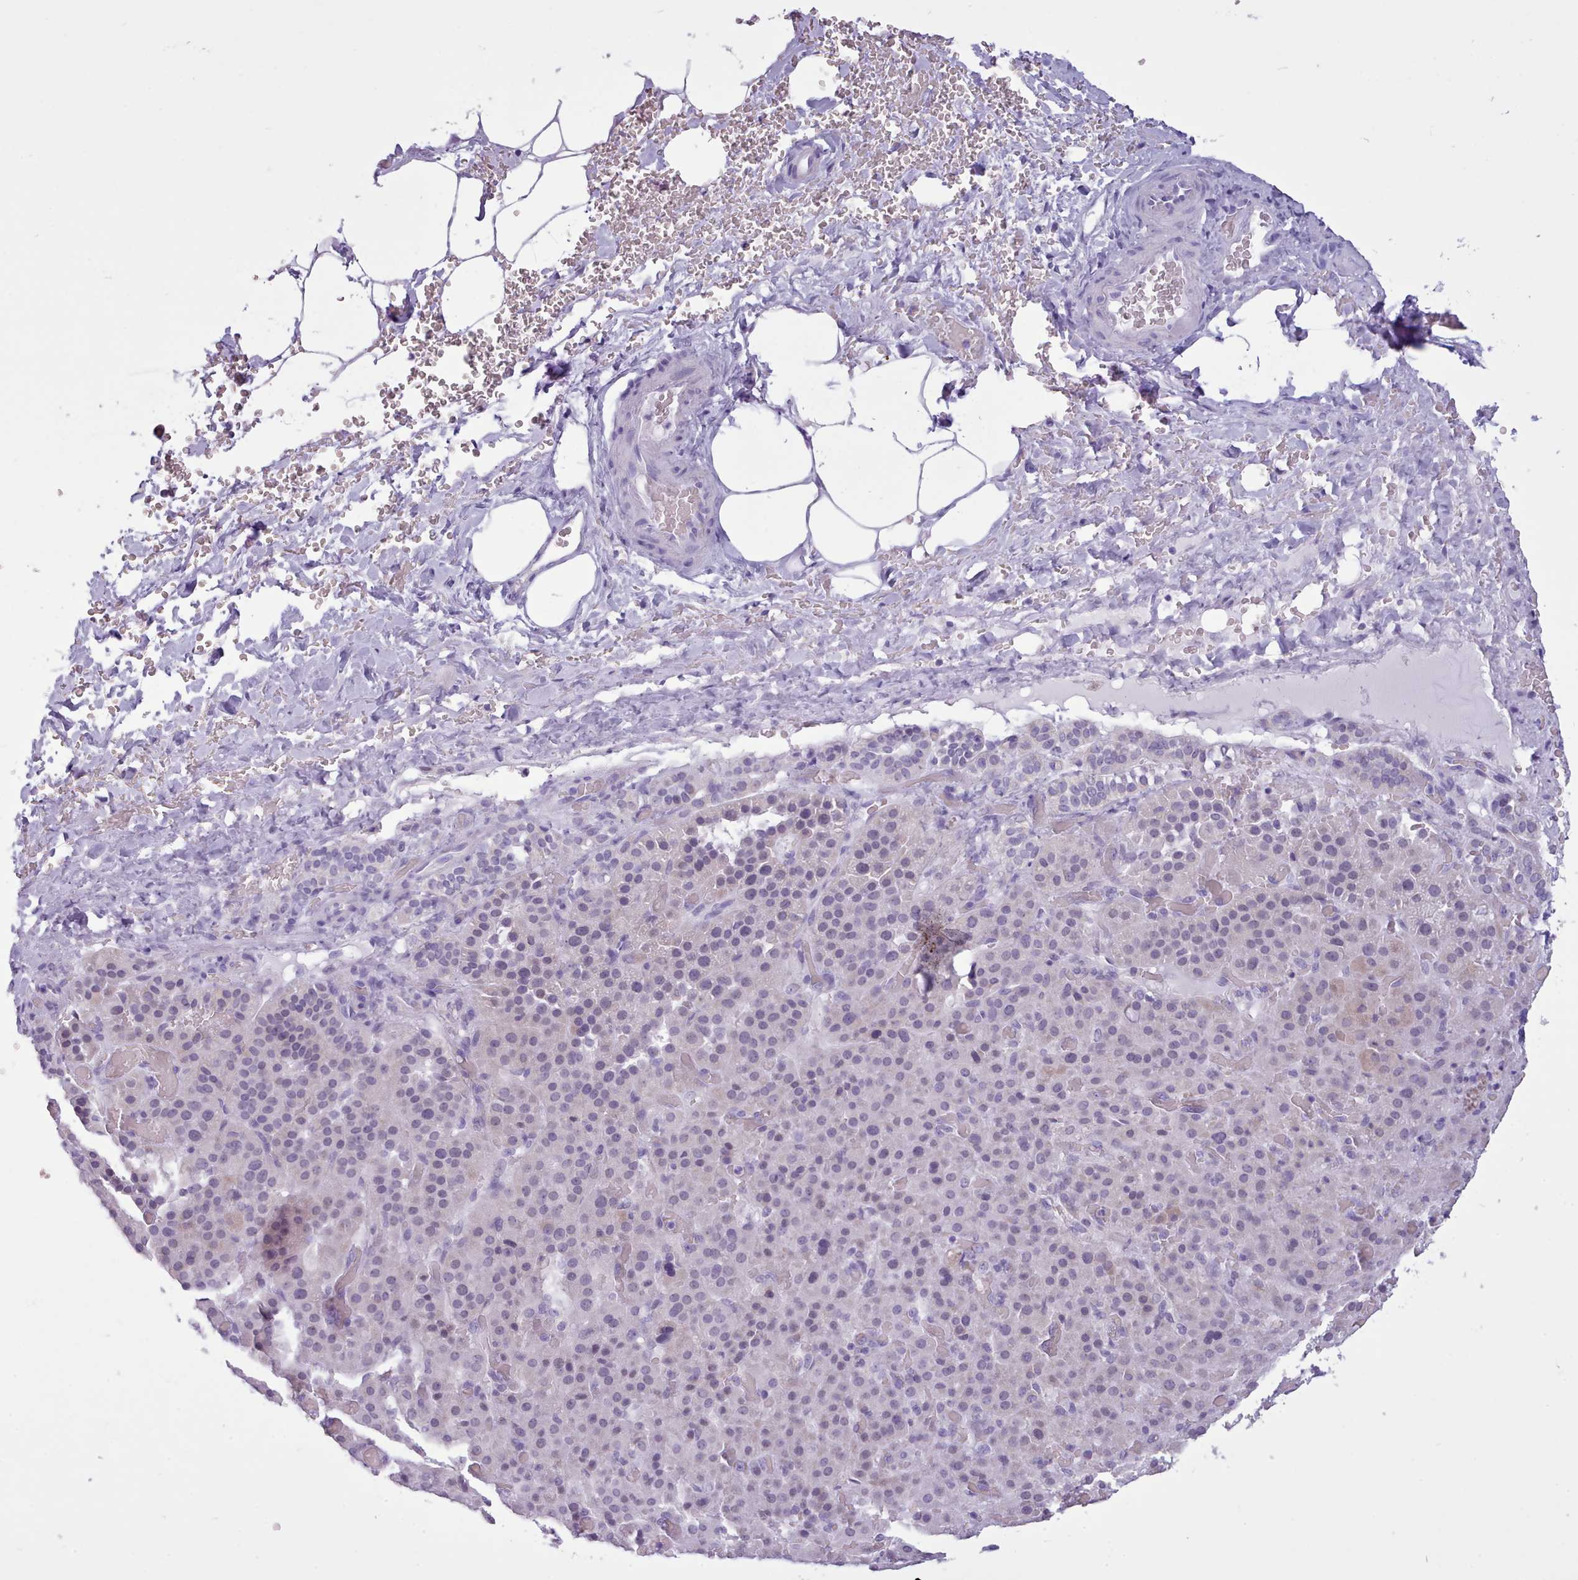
{"staining": {"intensity": "weak", "quantity": "<25%", "location": "cytoplasmic/membranous"}, "tissue": "adrenal gland", "cell_type": "Glandular cells", "image_type": "normal", "snomed": [{"axis": "morphology", "description": "Normal tissue, NOS"}, {"axis": "topography", "description": "Adrenal gland"}], "caption": "High power microscopy image of an IHC photomicrograph of benign adrenal gland, revealing no significant positivity in glandular cells. (Brightfield microscopy of DAB (3,3'-diaminobenzidine) immunohistochemistry at high magnification).", "gene": "FBXO48", "patient": {"sex": "male", "age": 57}}